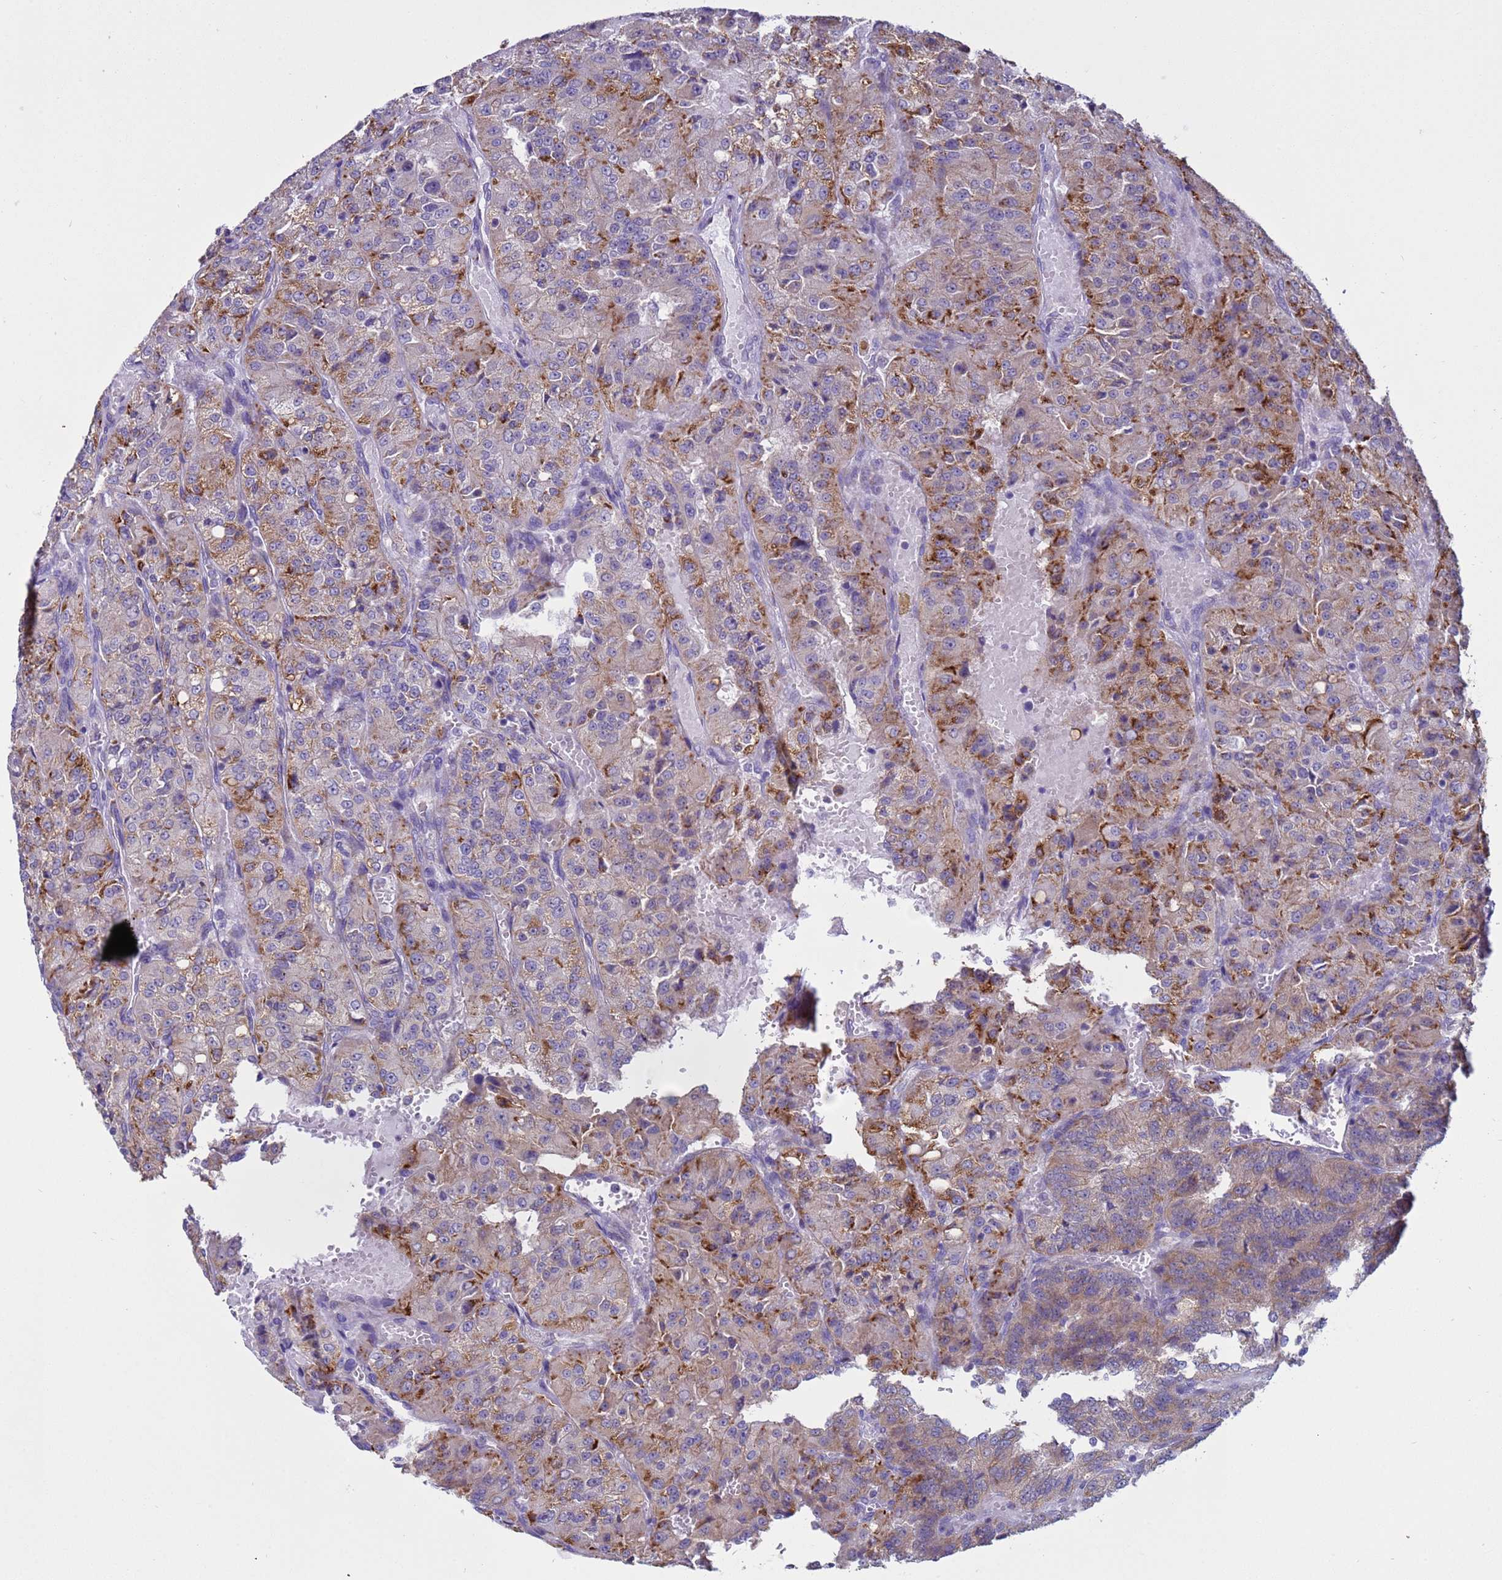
{"staining": {"intensity": "moderate", "quantity": "25%-75%", "location": "cytoplasmic/membranous"}, "tissue": "renal cancer", "cell_type": "Tumor cells", "image_type": "cancer", "snomed": [{"axis": "morphology", "description": "Adenocarcinoma, NOS"}, {"axis": "topography", "description": "Kidney"}], "caption": "Protein expression analysis of renal cancer (adenocarcinoma) displays moderate cytoplasmic/membranous staining in approximately 25%-75% of tumor cells. The protein is stained brown, and the nuclei are stained in blue (DAB IHC with brightfield microscopy, high magnification).", "gene": "NCALD", "patient": {"sex": "female", "age": 63}}